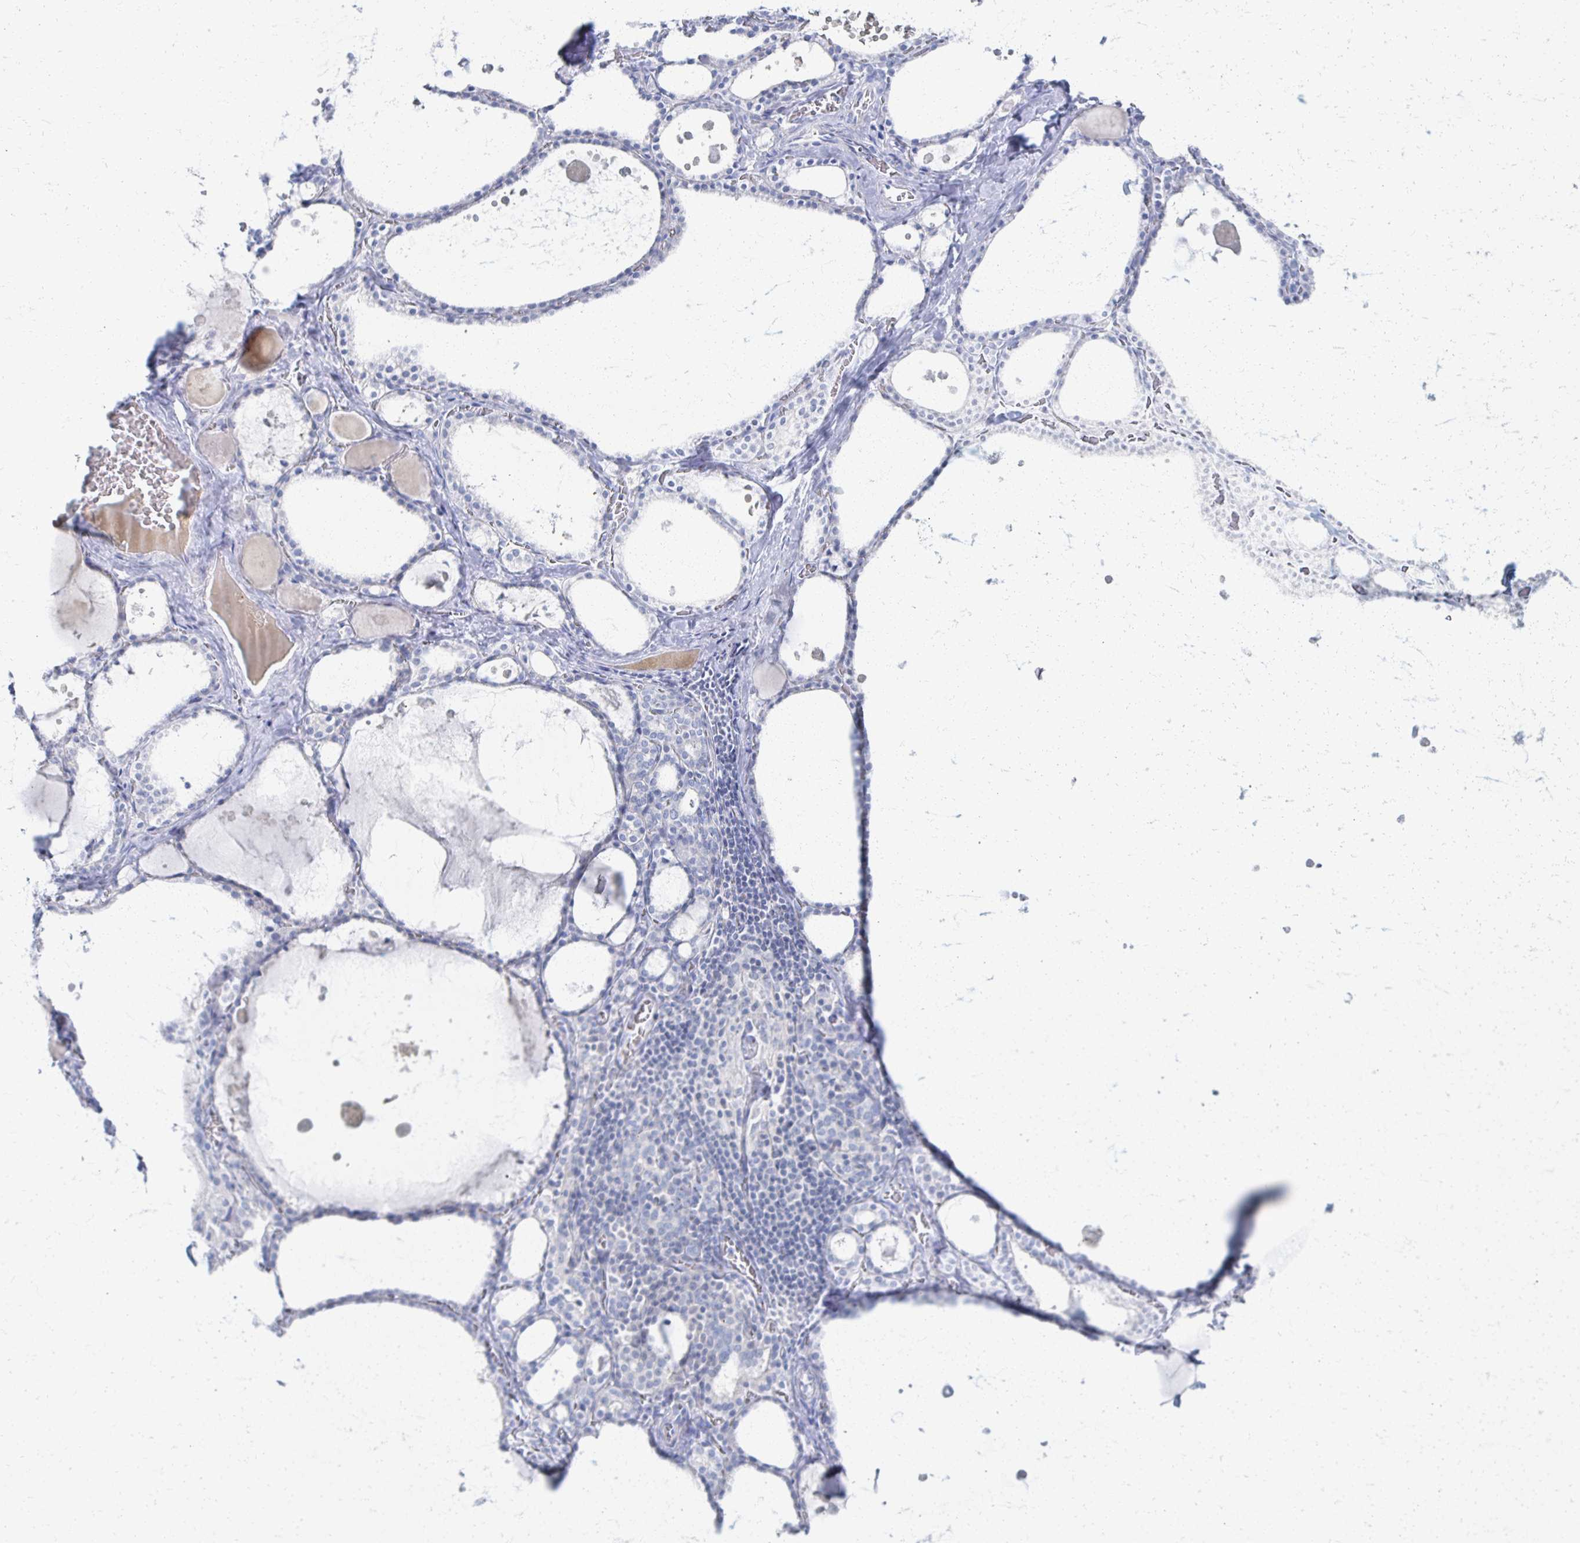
{"staining": {"intensity": "negative", "quantity": "none", "location": "none"}, "tissue": "thyroid gland", "cell_type": "Glandular cells", "image_type": "normal", "snomed": [{"axis": "morphology", "description": "Normal tissue, NOS"}, {"axis": "topography", "description": "Thyroid gland"}], "caption": "IHC photomicrograph of normal thyroid gland: human thyroid gland stained with DAB reveals no significant protein staining in glandular cells.", "gene": "PRR20A", "patient": {"sex": "male", "age": 56}}